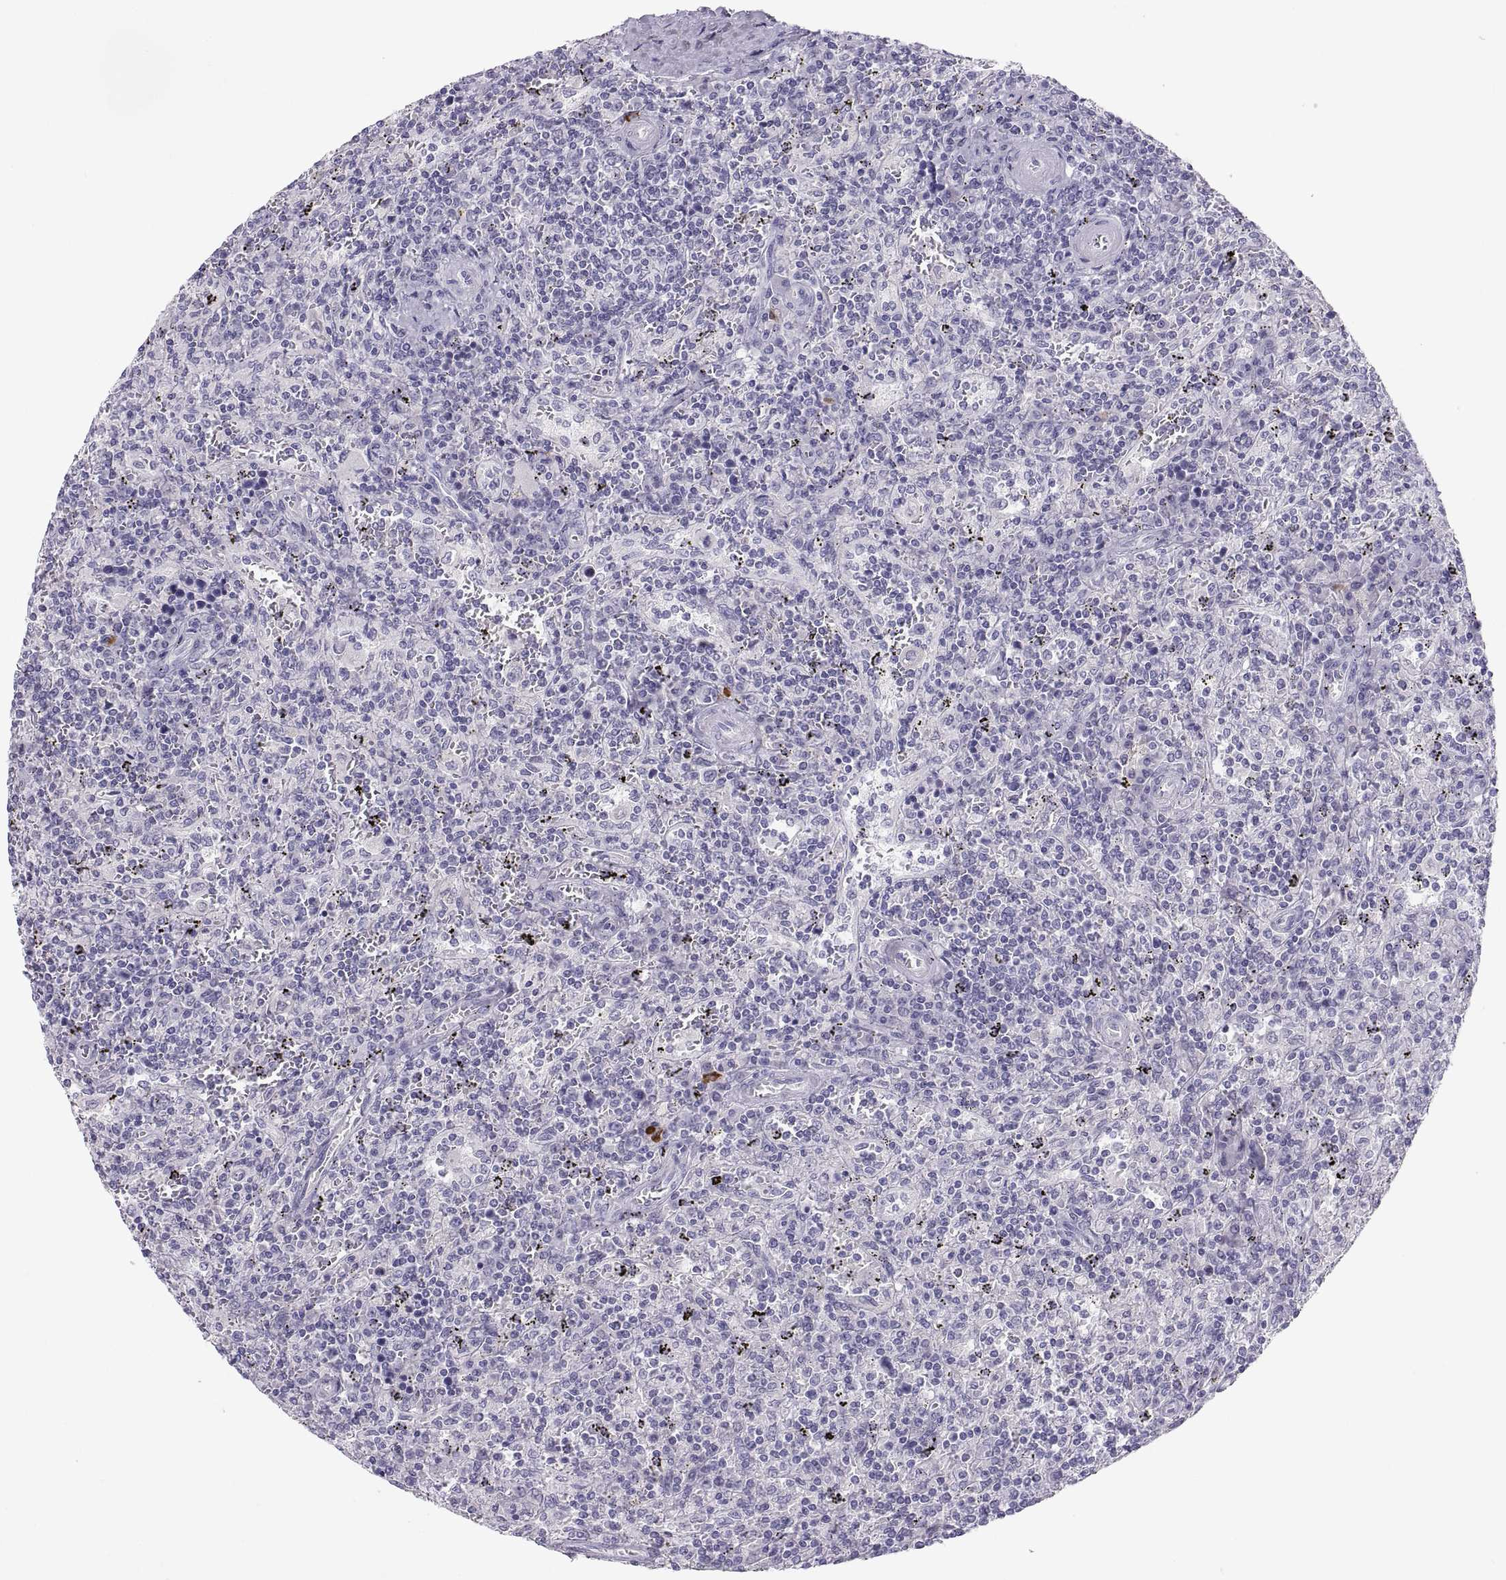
{"staining": {"intensity": "negative", "quantity": "none", "location": "none"}, "tissue": "lymphoma", "cell_type": "Tumor cells", "image_type": "cancer", "snomed": [{"axis": "morphology", "description": "Malignant lymphoma, non-Hodgkin's type, Low grade"}, {"axis": "topography", "description": "Spleen"}], "caption": "The IHC photomicrograph has no significant staining in tumor cells of lymphoma tissue. (Stains: DAB immunohistochemistry (IHC) with hematoxylin counter stain, Microscopy: brightfield microscopy at high magnification).", "gene": "MAGEB2", "patient": {"sex": "male", "age": 62}}